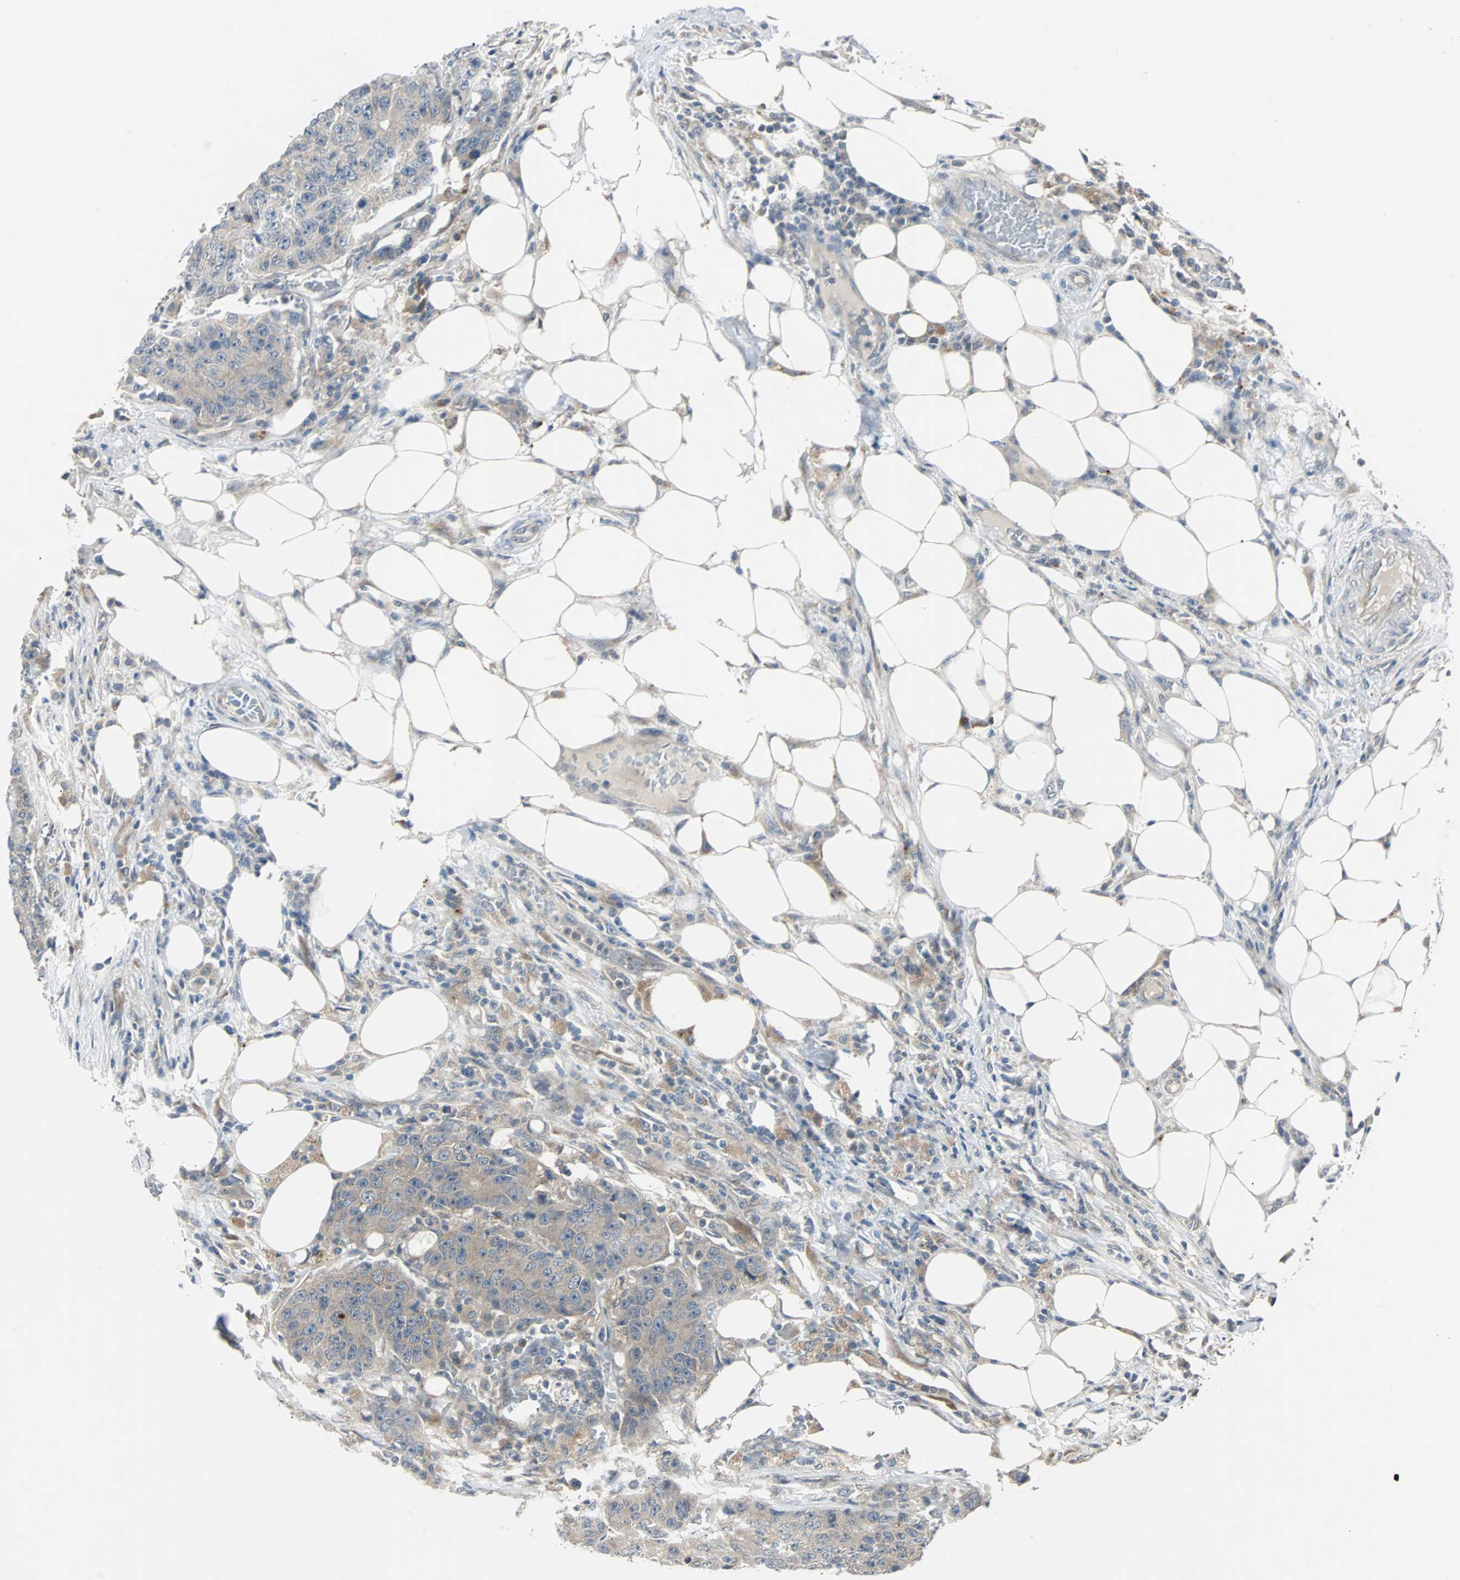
{"staining": {"intensity": "moderate", "quantity": ">75%", "location": "cytoplasmic/membranous"}, "tissue": "colorectal cancer", "cell_type": "Tumor cells", "image_type": "cancer", "snomed": [{"axis": "morphology", "description": "Adenocarcinoma, NOS"}, {"axis": "topography", "description": "Colon"}], "caption": "A micrograph of human colorectal cancer (adenocarcinoma) stained for a protein displays moderate cytoplasmic/membranous brown staining in tumor cells. (DAB (3,3'-diaminobenzidine) IHC, brown staining for protein, blue staining for nuclei).", "gene": "ARF1", "patient": {"sex": "female", "age": 86}}